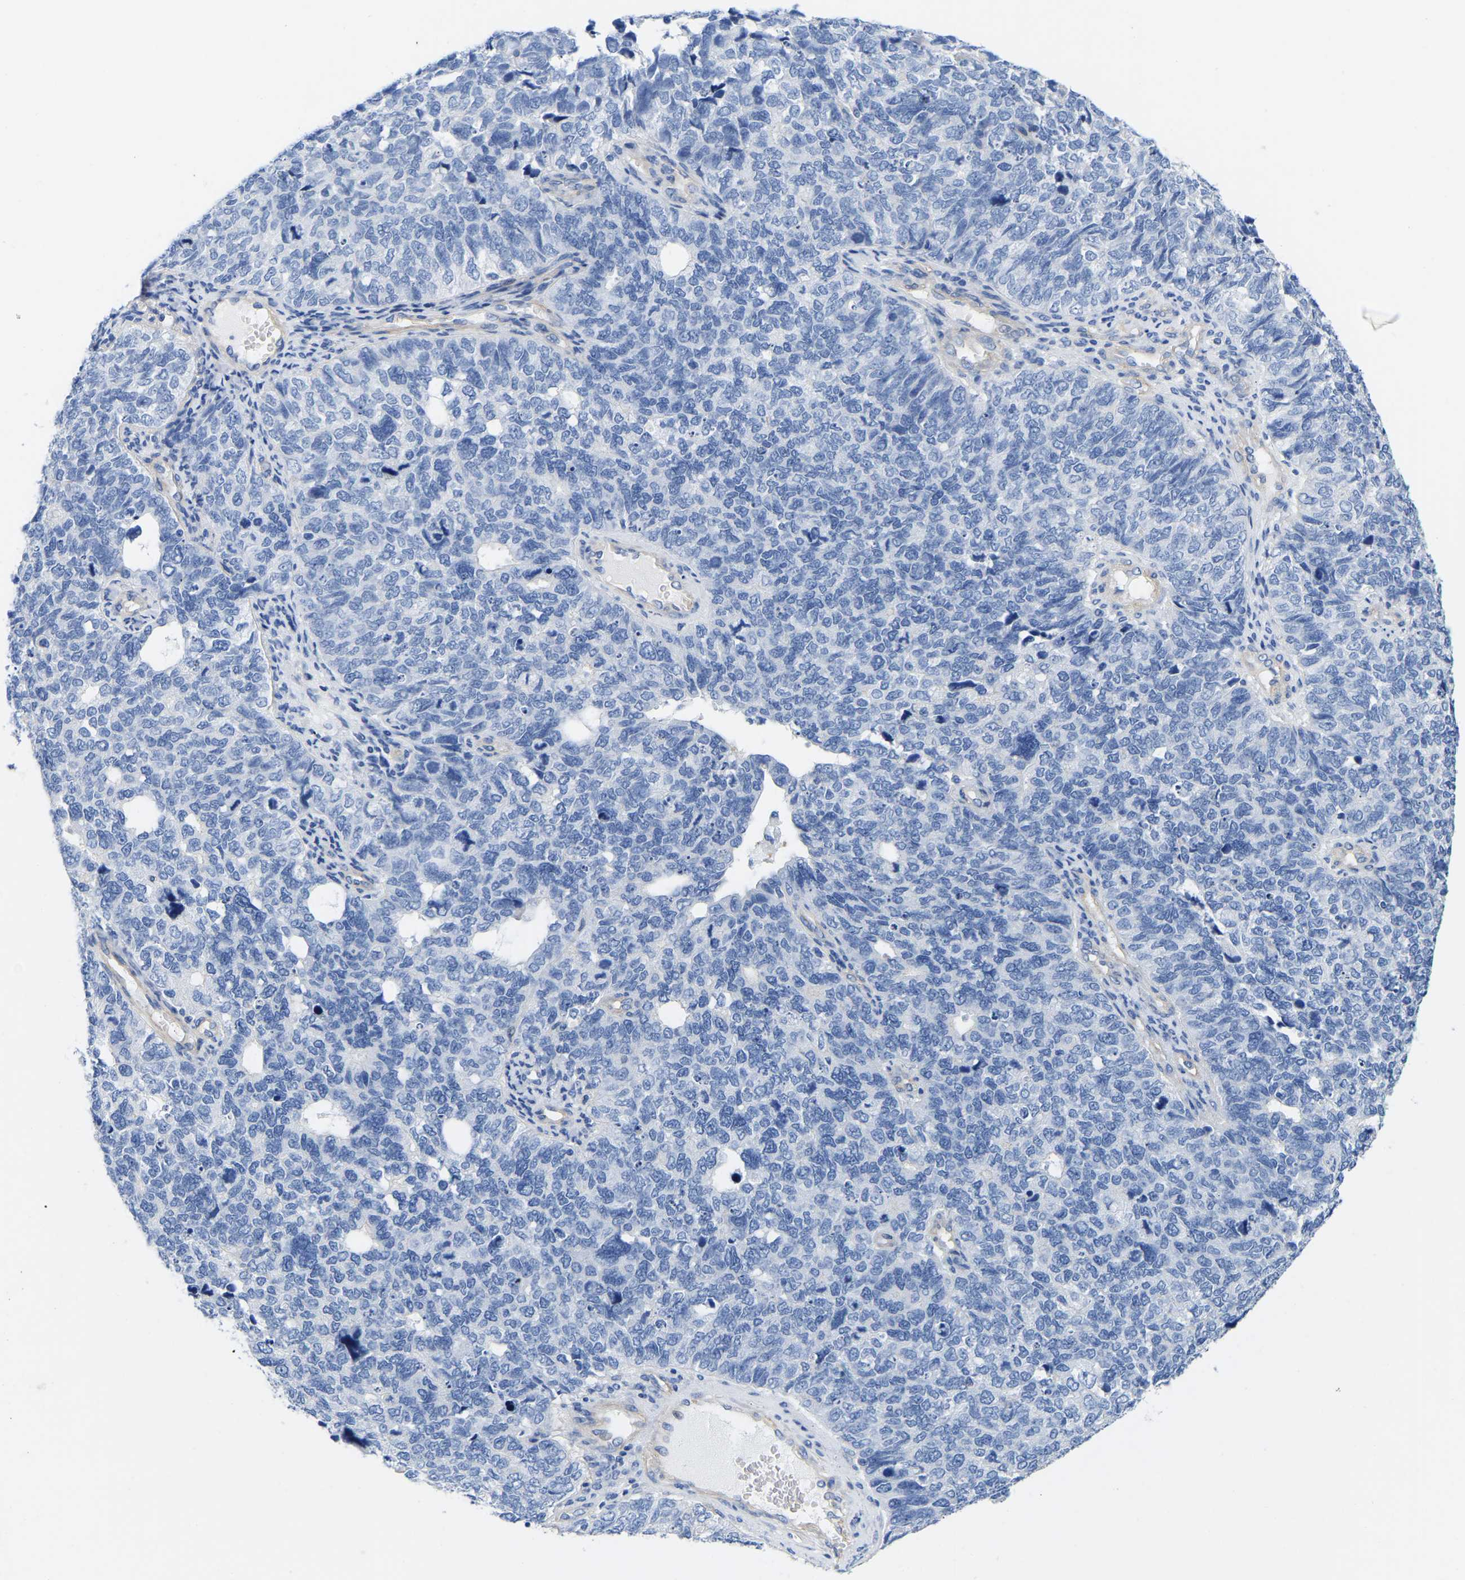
{"staining": {"intensity": "negative", "quantity": "none", "location": "none"}, "tissue": "cervical cancer", "cell_type": "Tumor cells", "image_type": "cancer", "snomed": [{"axis": "morphology", "description": "Squamous cell carcinoma, NOS"}, {"axis": "topography", "description": "Cervix"}], "caption": "DAB (3,3'-diaminobenzidine) immunohistochemical staining of cervical cancer demonstrates no significant positivity in tumor cells.", "gene": "UPK3A", "patient": {"sex": "female", "age": 63}}